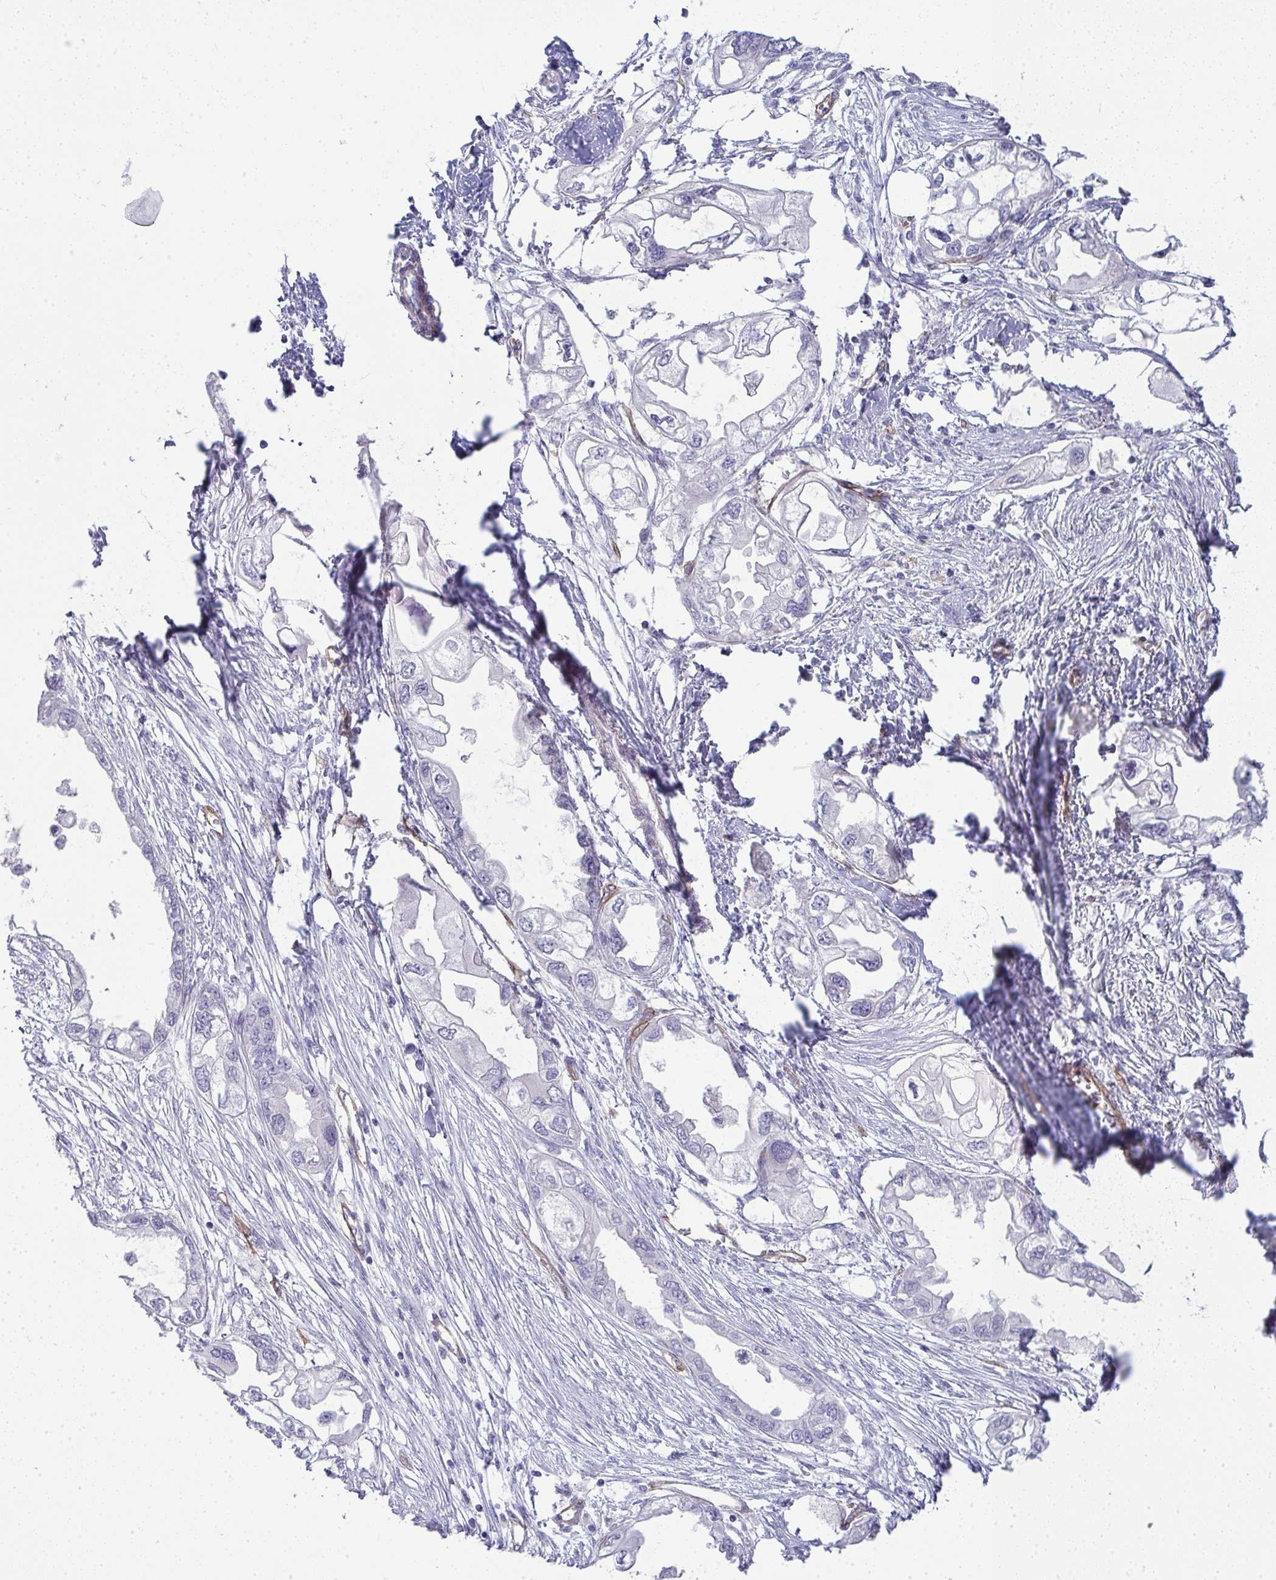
{"staining": {"intensity": "negative", "quantity": "none", "location": "none"}, "tissue": "endometrial cancer", "cell_type": "Tumor cells", "image_type": "cancer", "snomed": [{"axis": "morphology", "description": "Adenocarcinoma, NOS"}, {"axis": "morphology", "description": "Adenocarcinoma, metastatic, NOS"}, {"axis": "topography", "description": "Adipose tissue"}, {"axis": "topography", "description": "Endometrium"}], "caption": "This histopathology image is of endometrial metastatic adenocarcinoma stained with IHC to label a protein in brown with the nuclei are counter-stained blue. There is no positivity in tumor cells.", "gene": "UBE2S", "patient": {"sex": "female", "age": 67}}